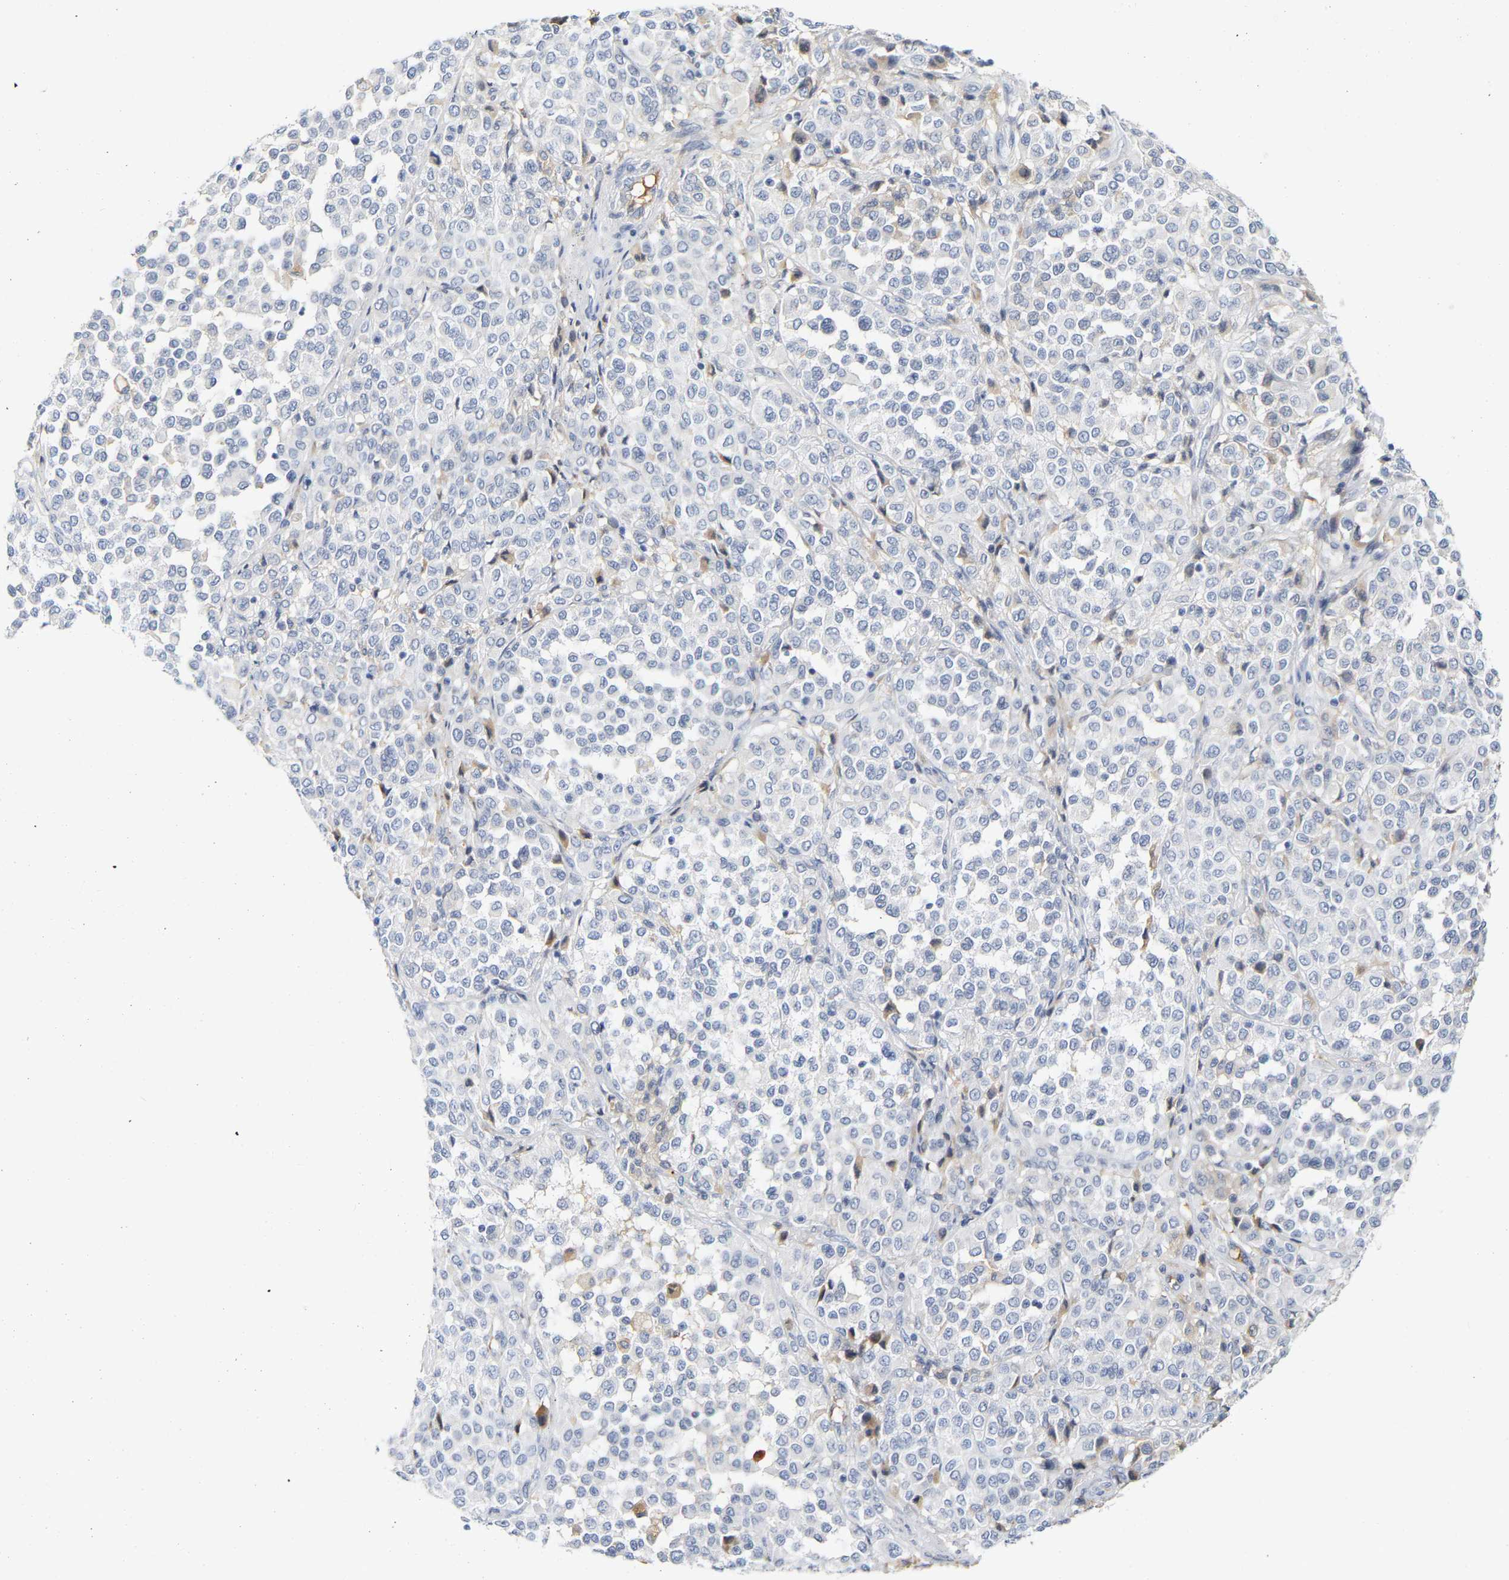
{"staining": {"intensity": "negative", "quantity": "none", "location": "none"}, "tissue": "melanoma", "cell_type": "Tumor cells", "image_type": "cancer", "snomed": [{"axis": "morphology", "description": "Malignant melanoma, Metastatic site"}, {"axis": "topography", "description": "Pancreas"}], "caption": "A histopathology image of human malignant melanoma (metastatic site) is negative for staining in tumor cells.", "gene": "GNAS", "patient": {"sex": "female", "age": 30}}